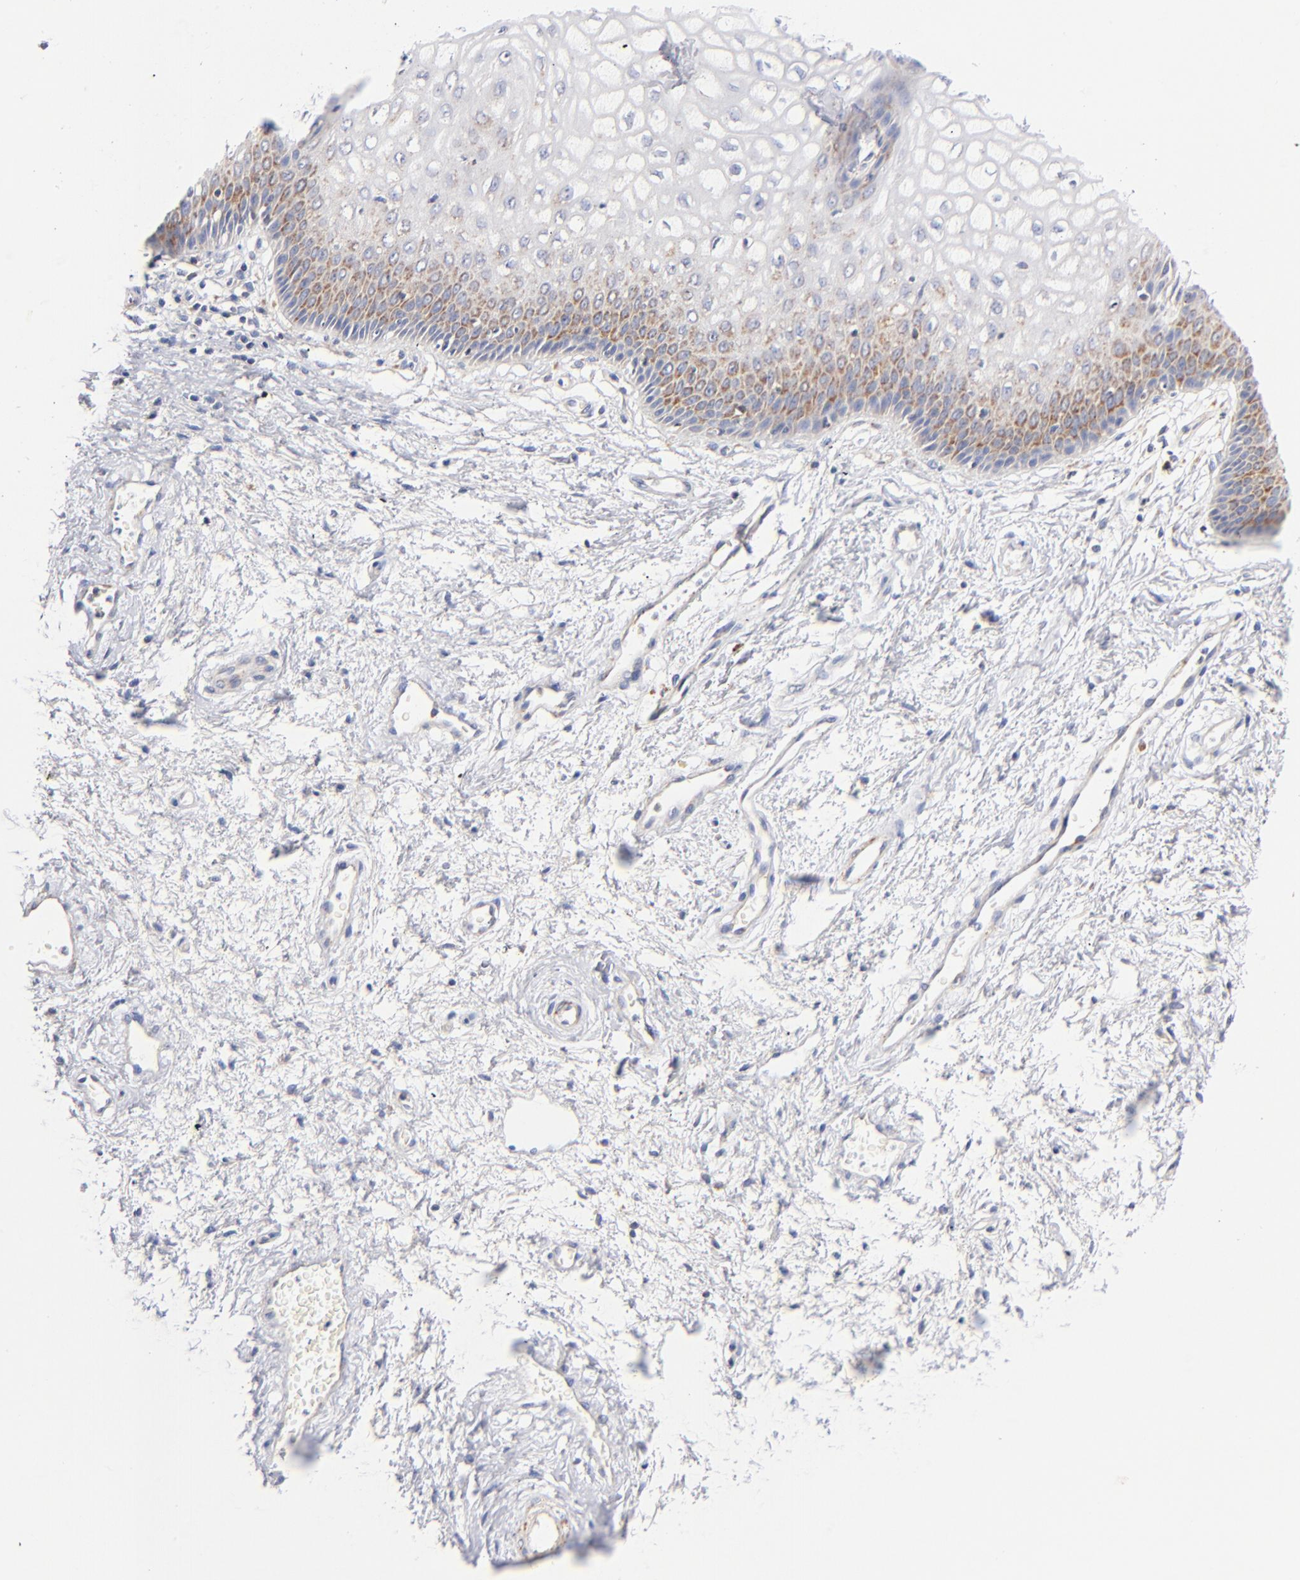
{"staining": {"intensity": "moderate", "quantity": "<25%", "location": "cytoplasmic/membranous"}, "tissue": "vagina", "cell_type": "Squamous epithelial cells", "image_type": "normal", "snomed": [{"axis": "morphology", "description": "Normal tissue, NOS"}, {"axis": "topography", "description": "Vagina"}], "caption": "Immunohistochemistry (IHC) (DAB) staining of normal vagina displays moderate cytoplasmic/membranous protein expression in about <25% of squamous epithelial cells. The protein of interest is stained brown, and the nuclei are stained in blue (DAB (3,3'-diaminobenzidine) IHC with brightfield microscopy, high magnification).", "gene": "DLAT", "patient": {"sex": "female", "age": 34}}